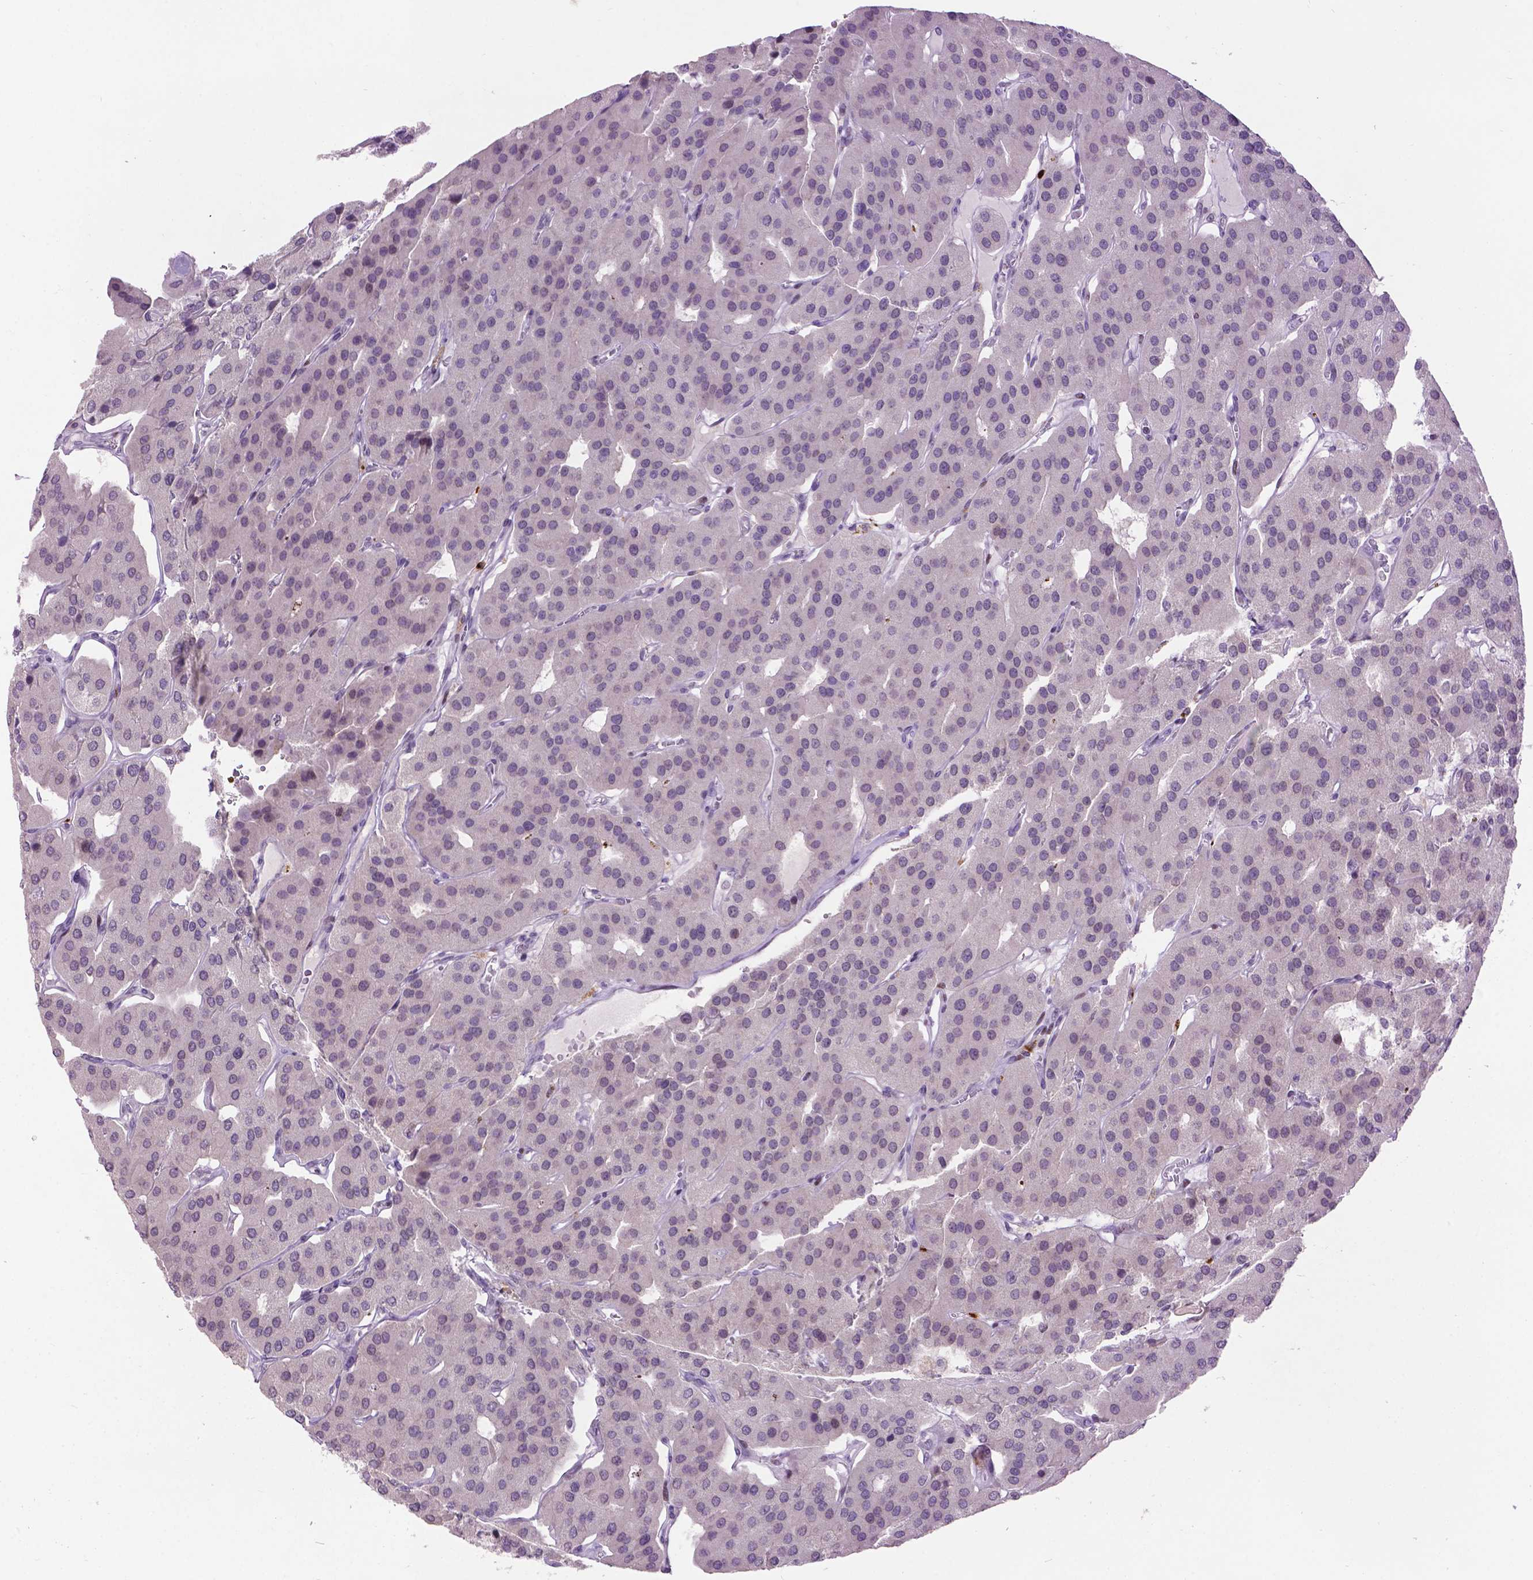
{"staining": {"intensity": "negative", "quantity": "none", "location": "none"}, "tissue": "parathyroid gland", "cell_type": "Glandular cells", "image_type": "normal", "snomed": [{"axis": "morphology", "description": "Normal tissue, NOS"}, {"axis": "morphology", "description": "Adenoma, NOS"}, {"axis": "topography", "description": "Parathyroid gland"}], "caption": "An IHC histopathology image of unremarkable parathyroid gland is shown. There is no staining in glandular cells of parathyroid gland.", "gene": "TH", "patient": {"sex": "female", "age": 86}}